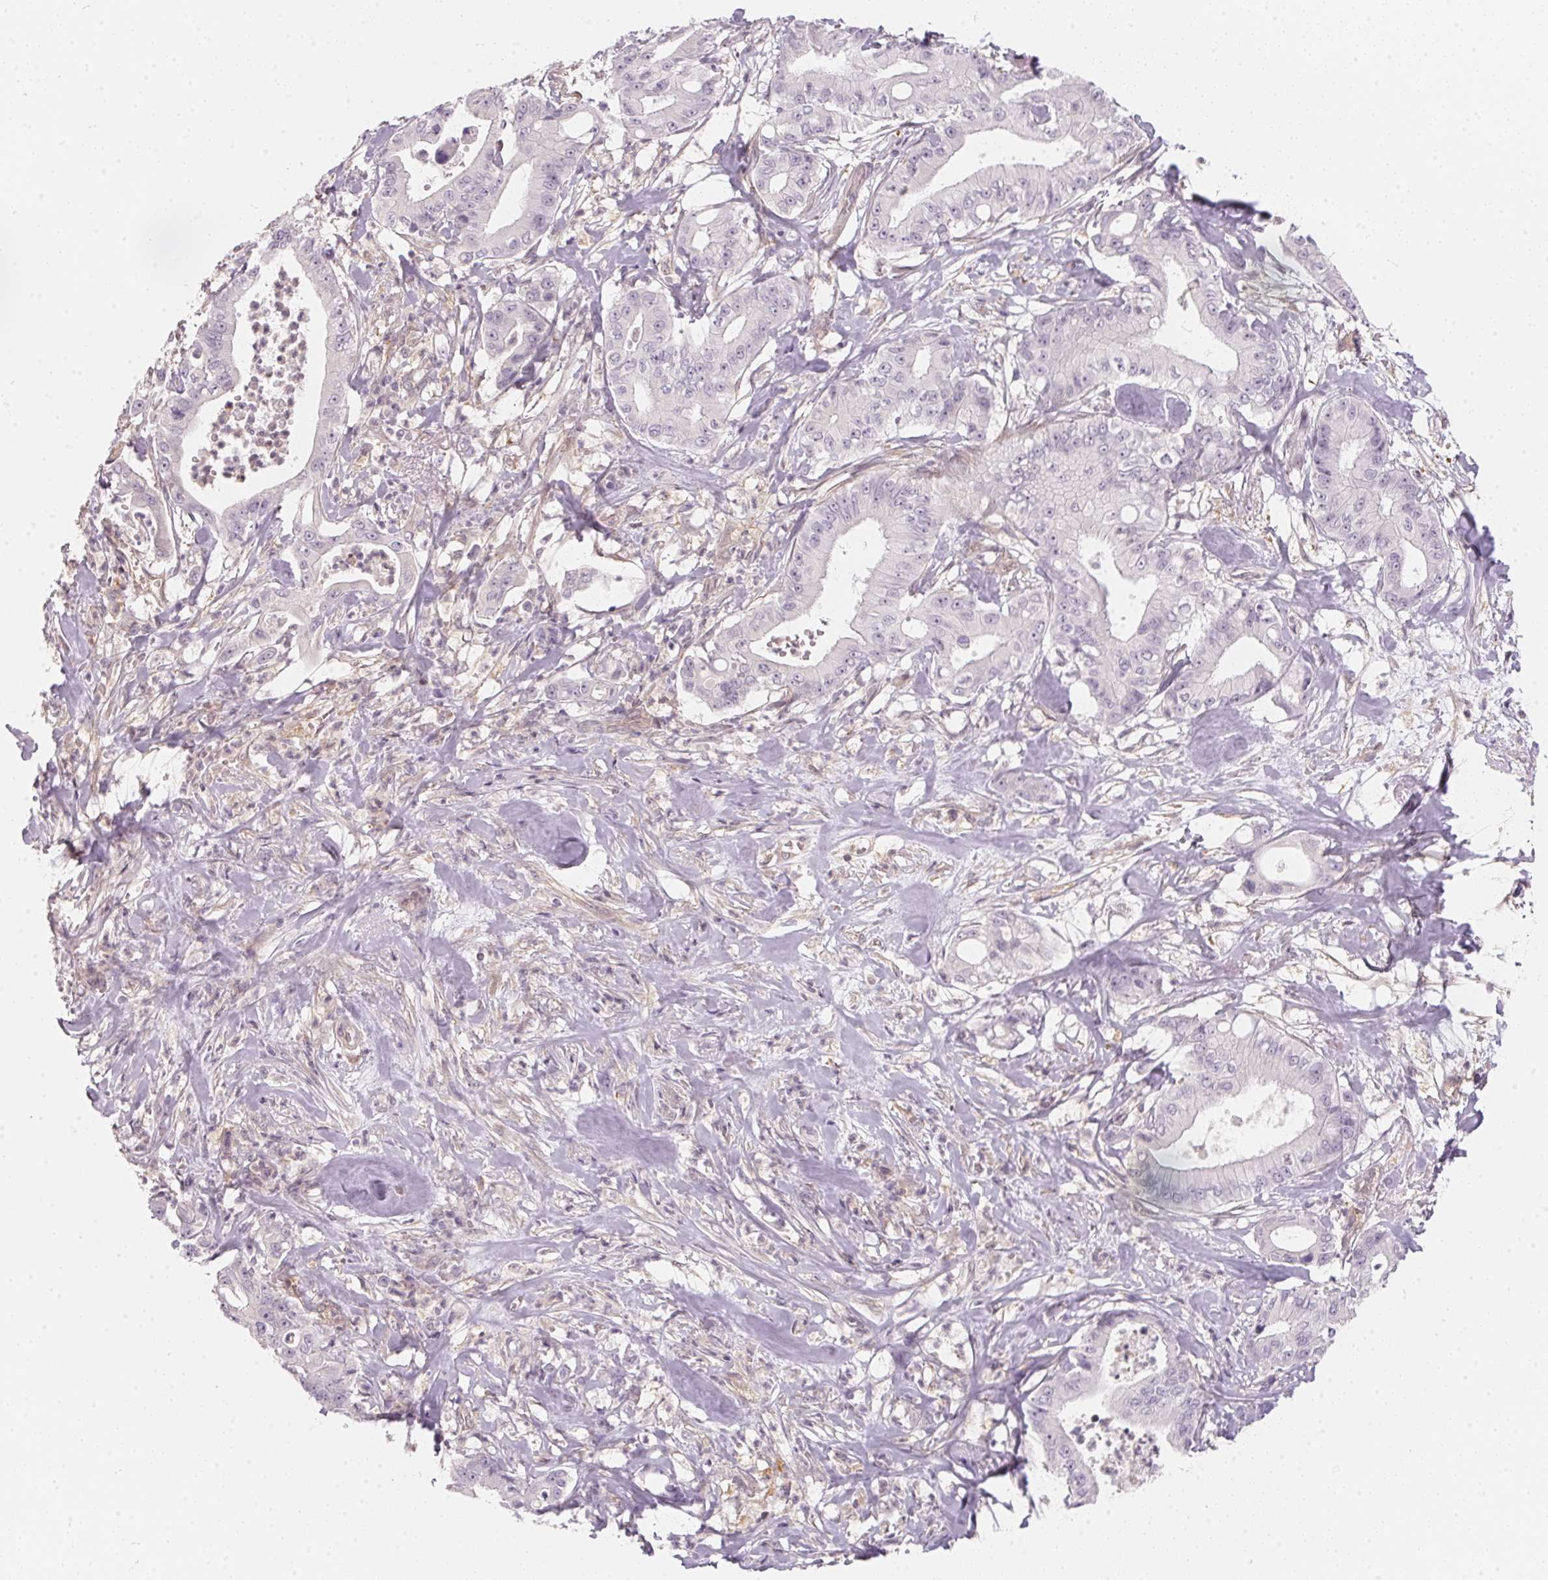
{"staining": {"intensity": "negative", "quantity": "none", "location": "none"}, "tissue": "pancreatic cancer", "cell_type": "Tumor cells", "image_type": "cancer", "snomed": [{"axis": "morphology", "description": "Adenocarcinoma, NOS"}, {"axis": "topography", "description": "Pancreas"}], "caption": "Adenocarcinoma (pancreatic) was stained to show a protein in brown. There is no significant positivity in tumor cells. The staining was performed using DAB (3,3'-diaminobenzidine) to visualize the protein expression in brown, while the nuclei were stained in blue with hematoxylin (Magnification: 20x).", "gene": "BLMH", "patient": {"sex": "male", "age": 71}}